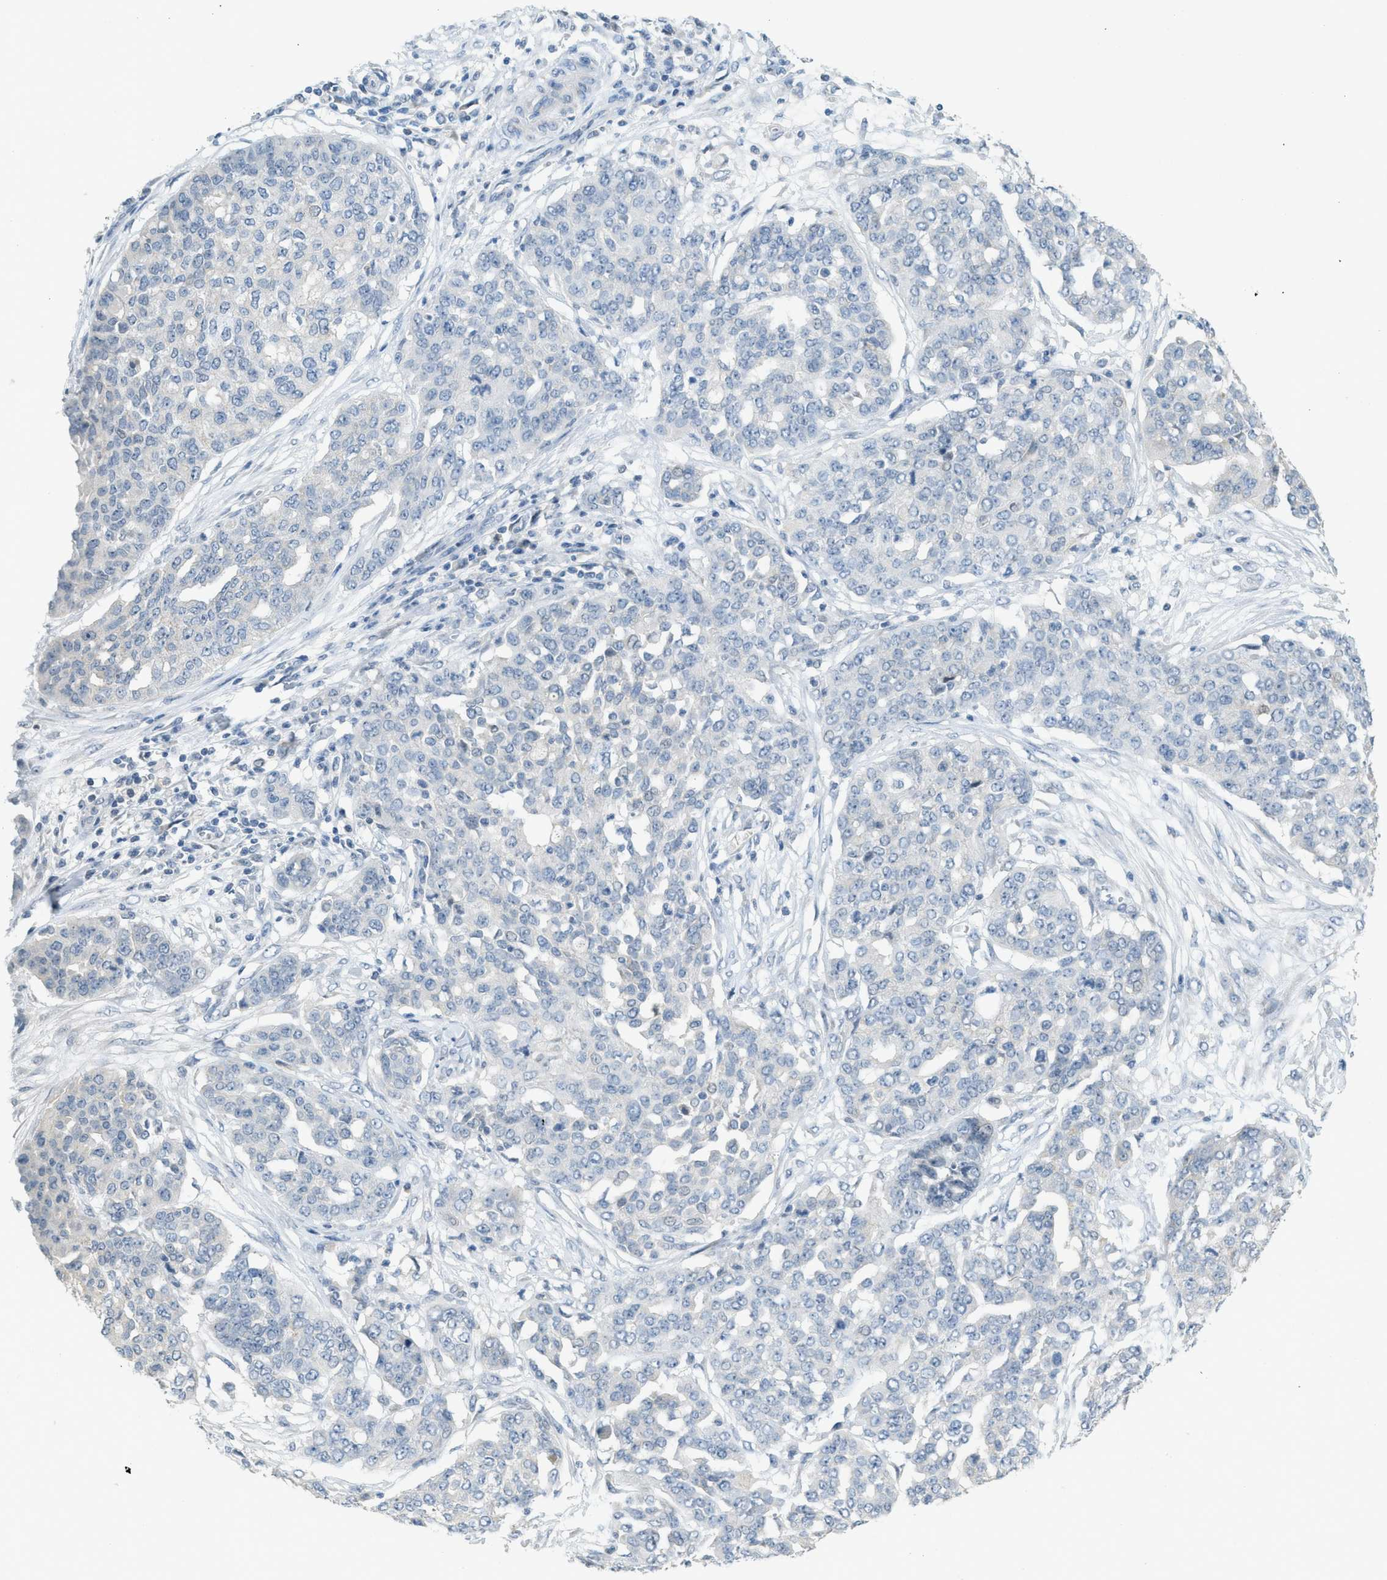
{"staining": {"intensity": "negative", "quantity": "none", "location": "none"}, "tissue": "ovarian cancer", "cell_type": "Tumor cells", "image_type": "cancer", "snomed": [{"axis": "morphology", "description": "Cystadenocarcinoma, serous, NOS"}, {"axis": "topography", "description": "Soft tissue"}, {"axis": "topography", "description": "Ovary"}], "caption": "The immunohistochemistry (IHC) histopathology image has no significant staining in tumor cells of ovarian cancer tissue.", "gene": "TXNDC2", "patient": {"sex": "female", "age": 57}}